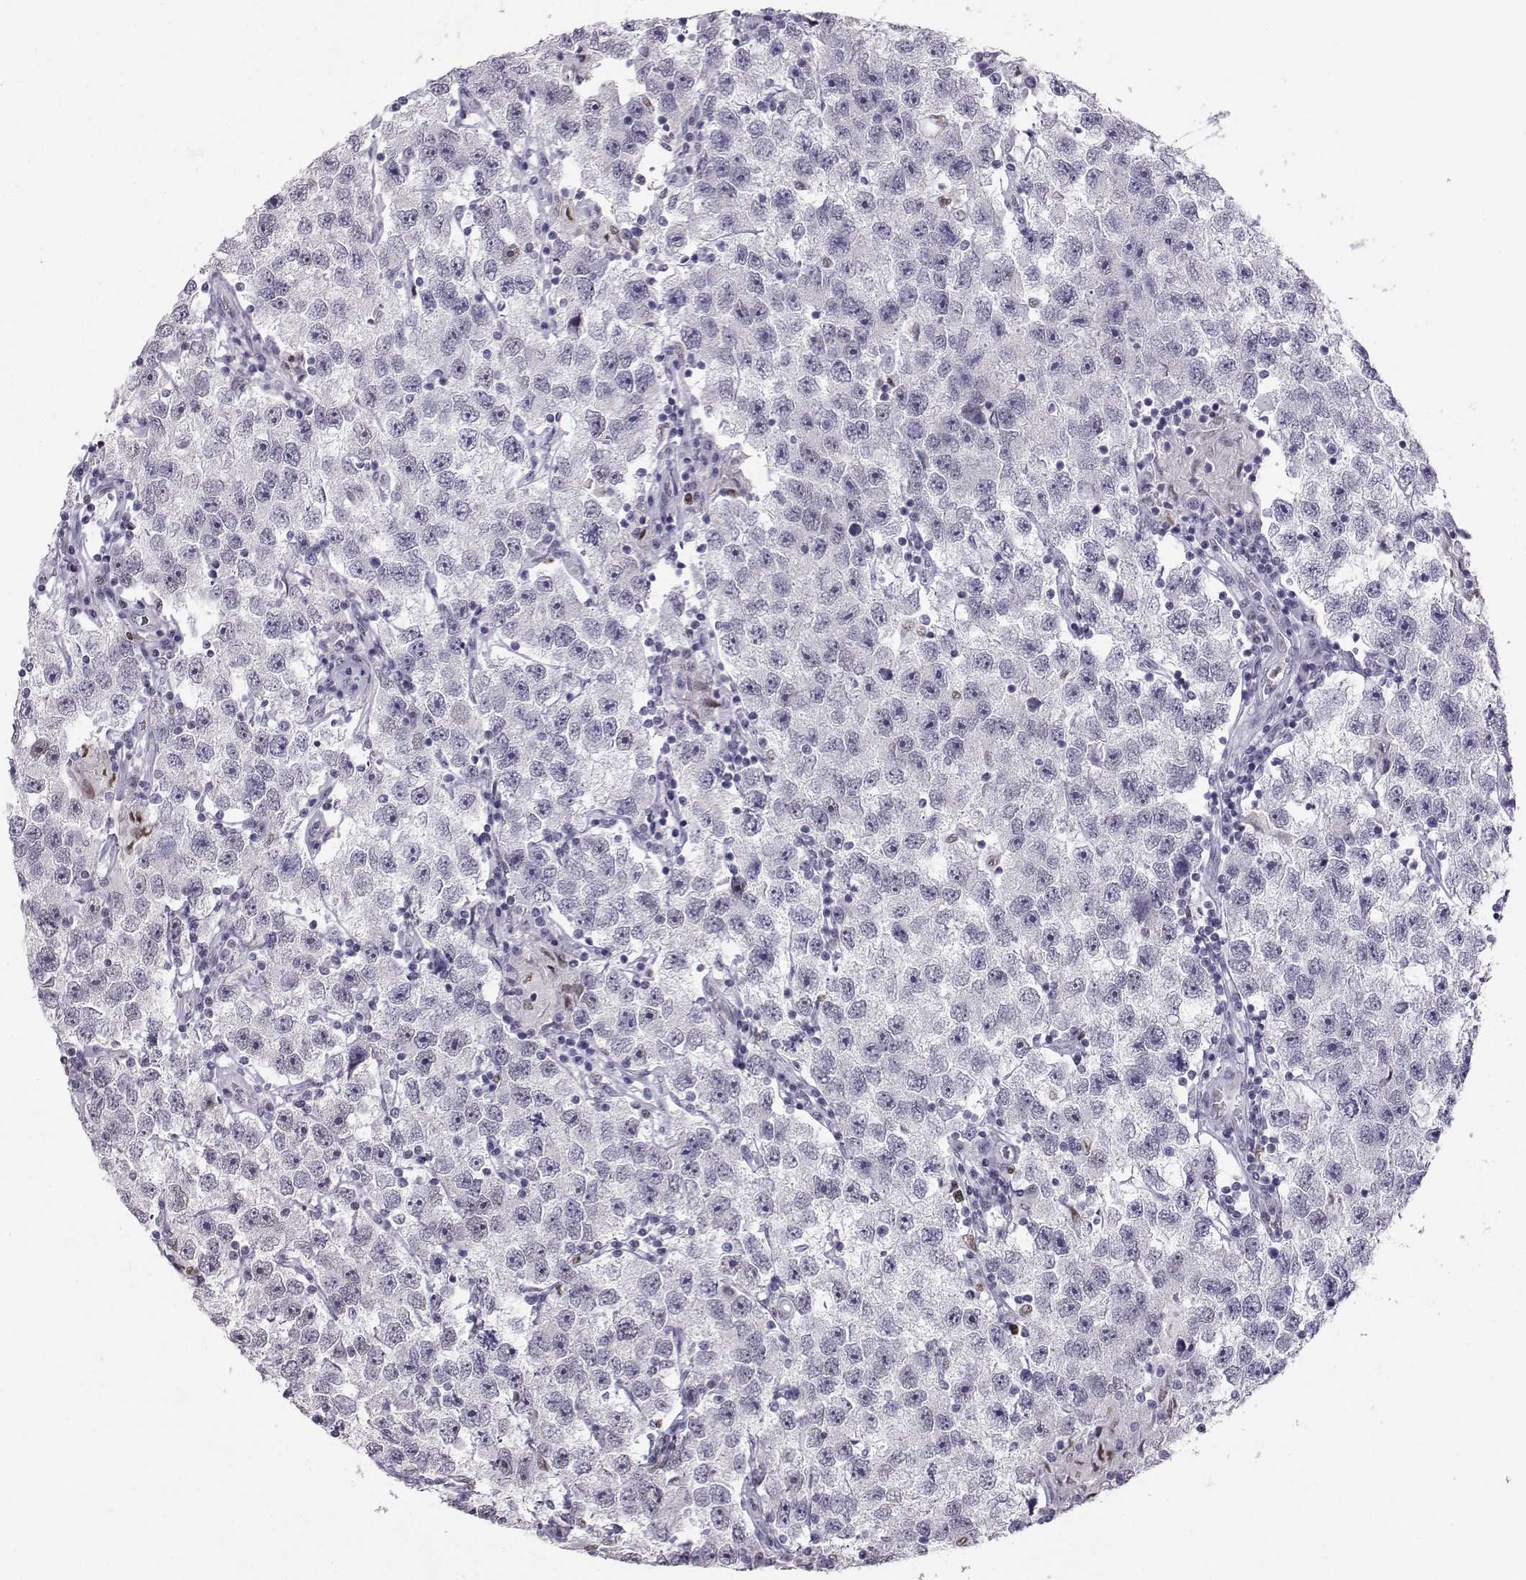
{"staining": {"intensity": "negative", "quantity": "none", "location": "none"}, "tissue": "testis cancer", "cell_type": "Tumor cells", "image_type": "cancer", "snomed": [{"axis": "morphology", "description": "Seminoma, NOS"}, {"axis": "topography", "description": "Testis"}], "caption": "High power microscopy micrograph of an IHC photomicrograph of testis cancer (seminoma), revealing no significant staining in tumor cells.", "gene": "TEDC2", "patient": {"sex": "male", "age": 26}}